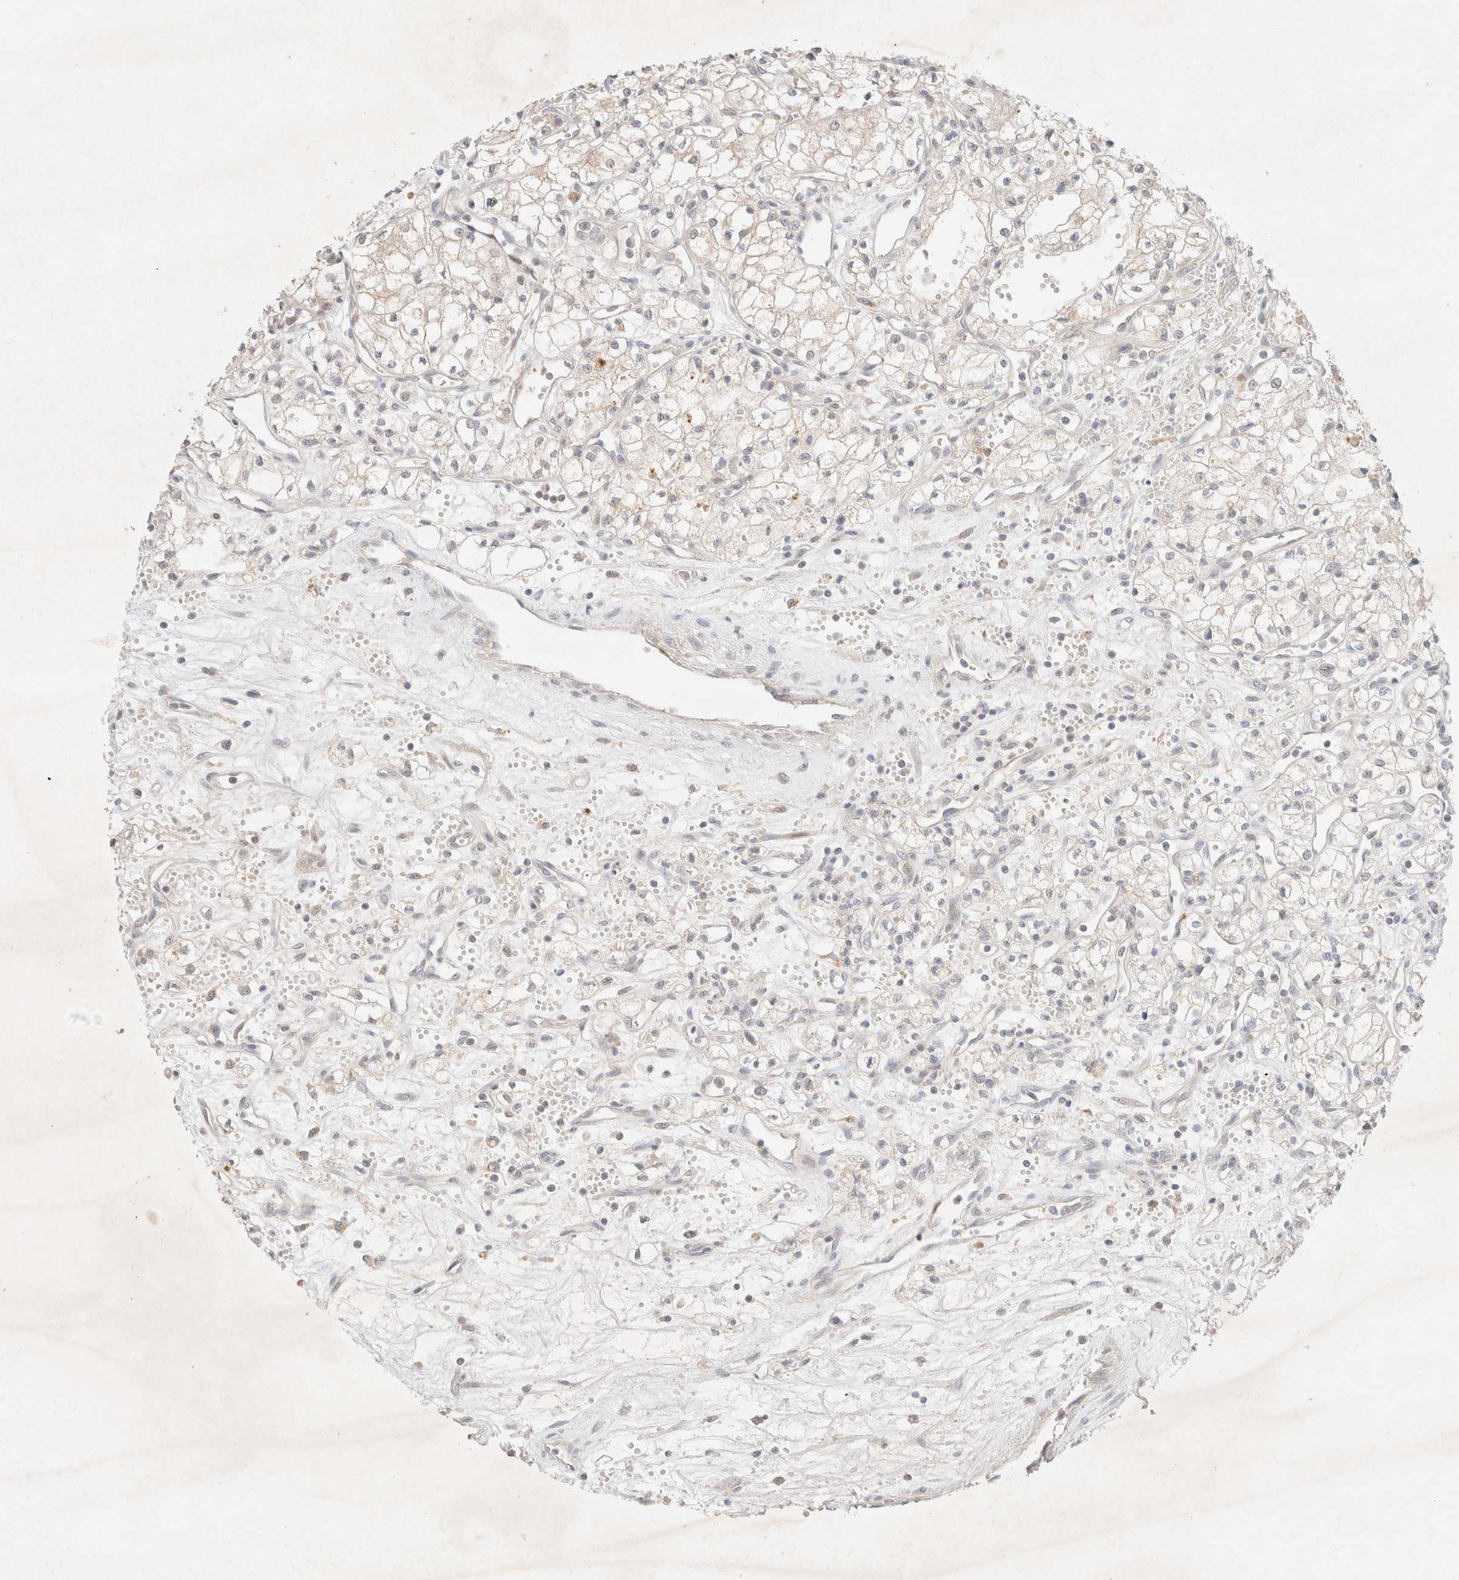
{"staining": {"intensity": "negative", "quantity": "none", "location": "none"}, "tissue": "renal cancer", "cell_type": "Tumor cells", "image_type": "cancer", "snomed": [{"axis": "morphology", "description": "Adenocarcinoma, NOS"}, {"axis": "topography", "description": "Kidney"}], "caption": "Photomicrograph shows no protein expression in tumor cells of adenocarcinoma (renal) tissue.", "gene": "SGSM2", "patient": {"sex": "male", "age": 59}}